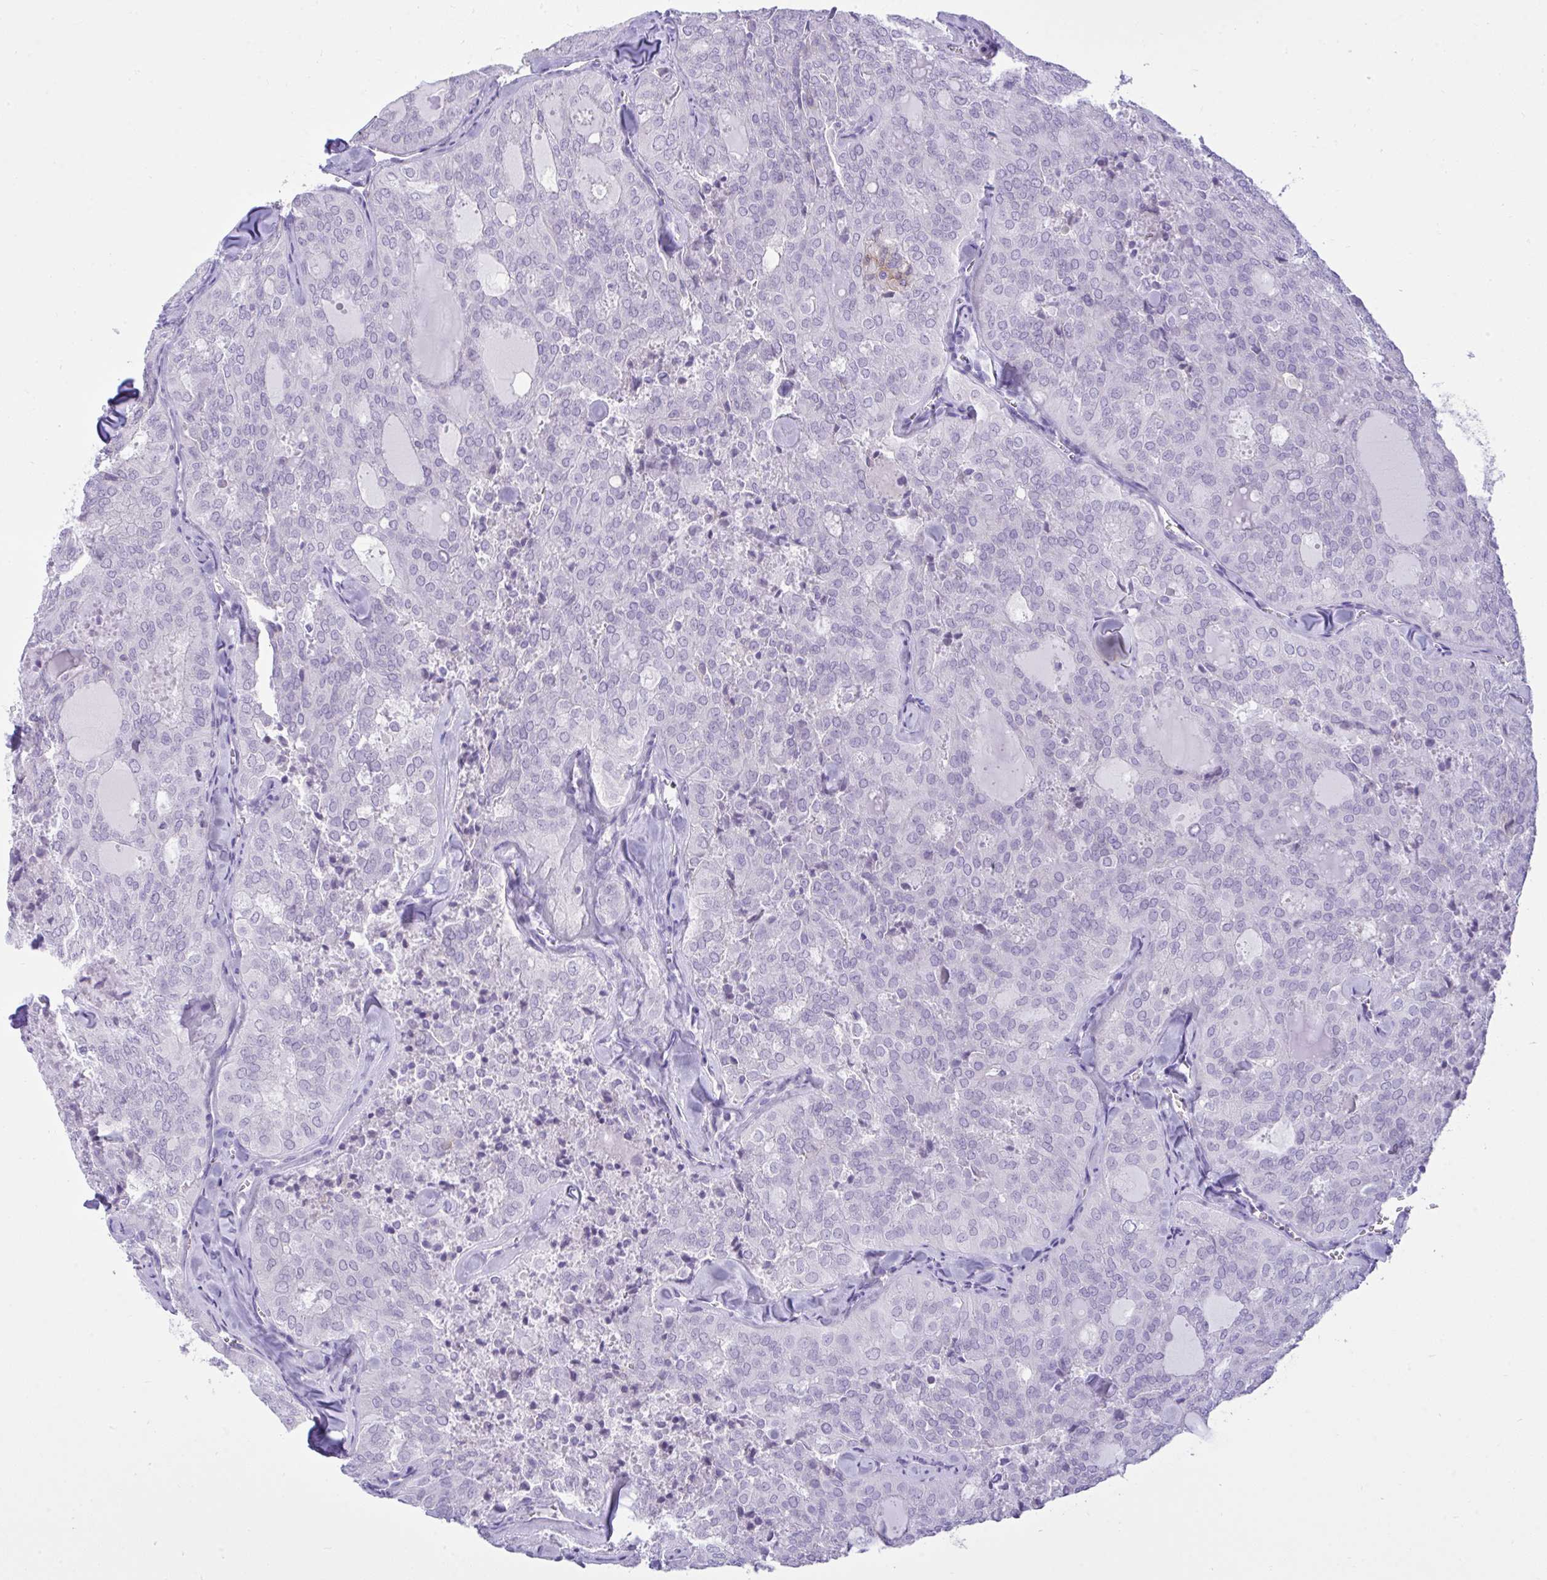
{"staining": {"intensity": "negative", "quantity": "none", "location": "none"}, "tissue": "thyroid cancer", "cell_type": "Tumor cells", "image_type": "cancer", "snomed": [{"axis": "morphology", "description": "Follicular adenoma carcinoma, NOS"}, {"axis": "topography", "description": "Thyroid gland"}], "caption": "There is no significant positivity in tumor cells of thyroid follicular adenoma carcinoma. The staining was performed using DAB to visualize the protein expression in brown, while the nuclei were stained in blue with hematoxylin (Magnification: 20x).", "gene": "GPRIN3", "patient": {"sex": "male", "age": 75}}